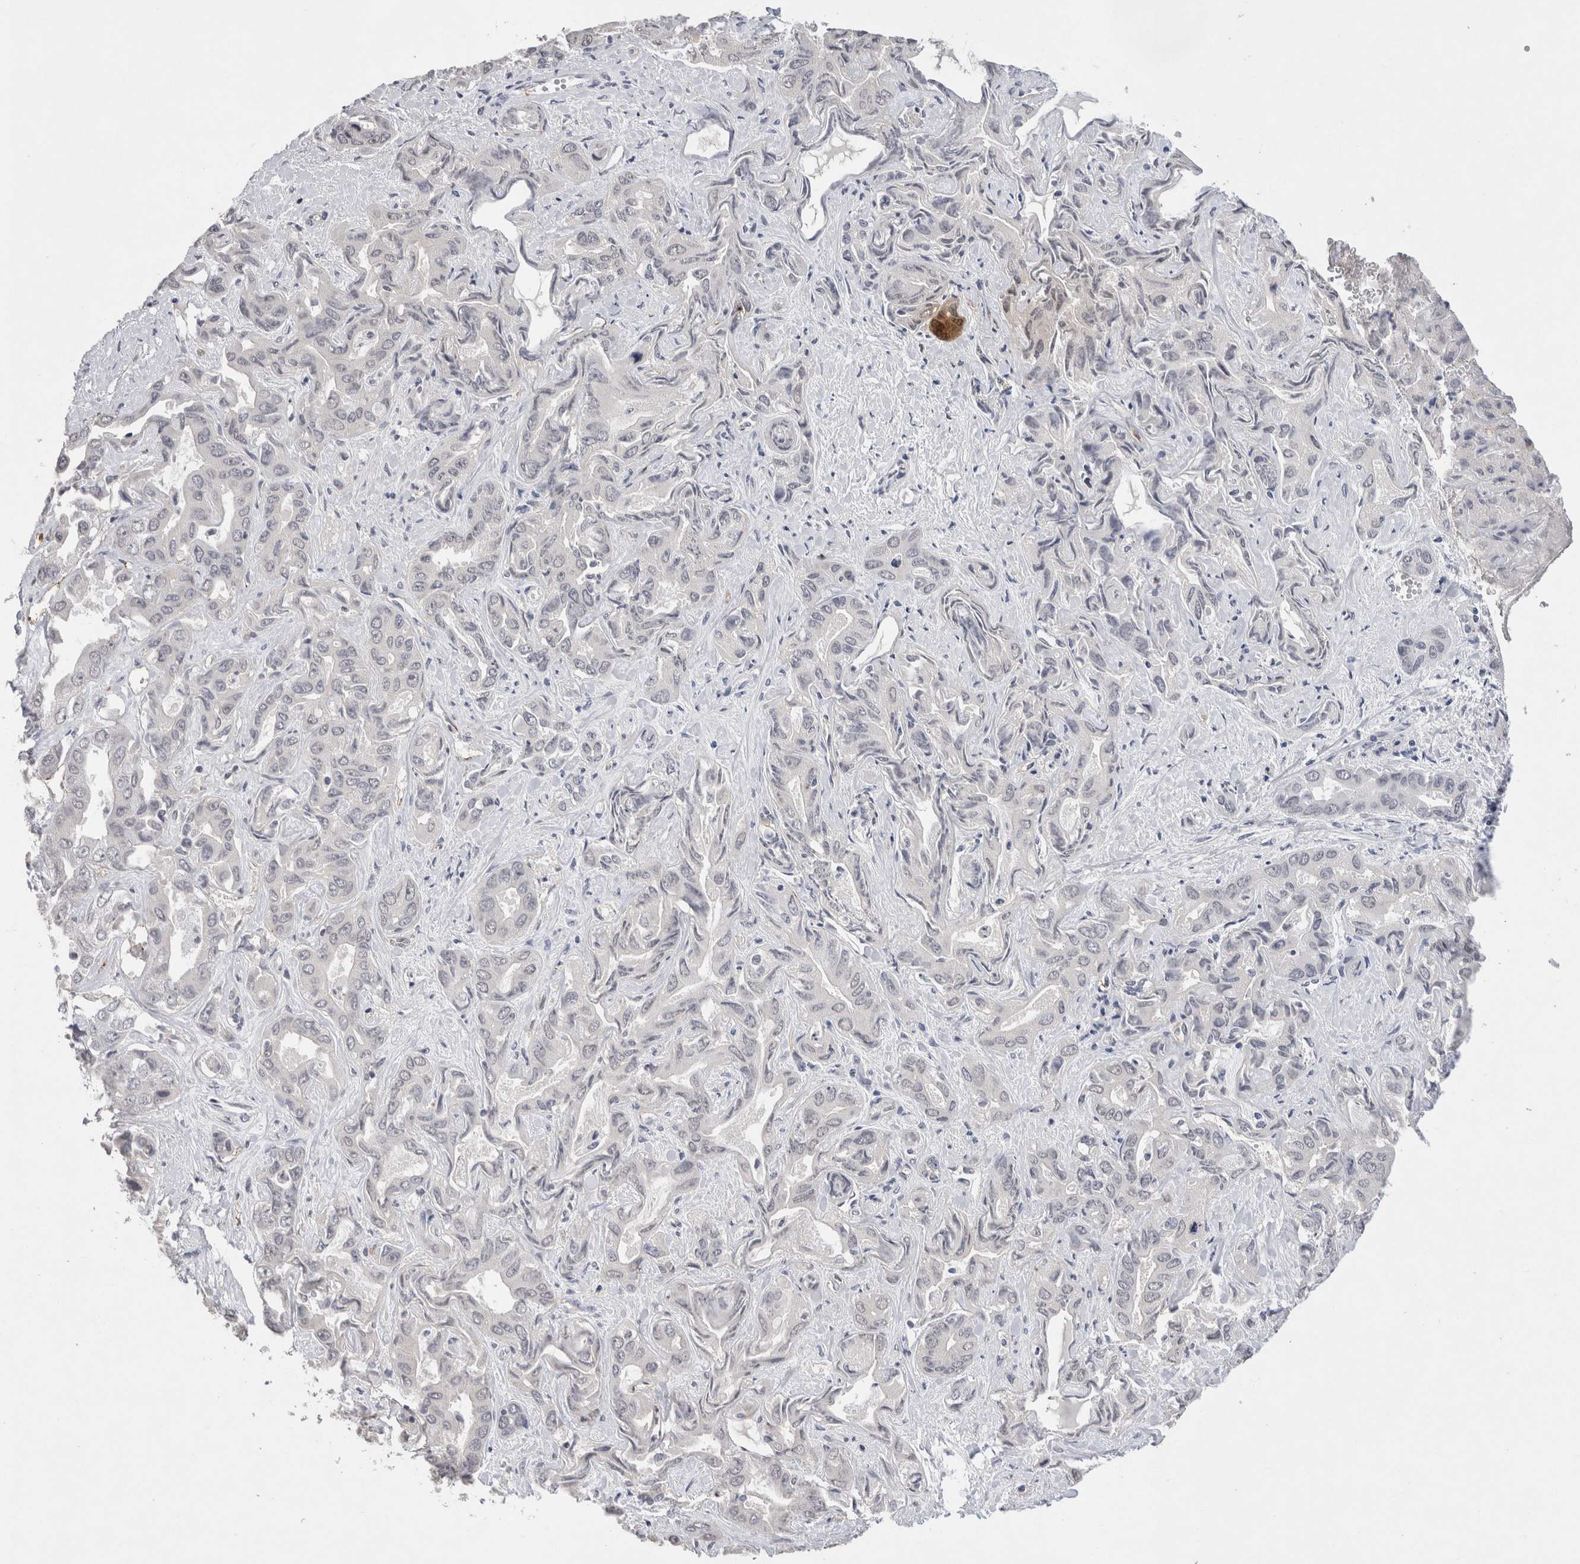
{"staining": {"intensity": "negative", "quantity": "none", "location": "none"}, "tissue": "liver cancer", "cell_type": "Tumor cells", "image_type": "cancer", "snomed": [{"axis": "morphology", "description": "Cholangiocarcinoma"}, {"axis": "topography", "description": "Liver"}], "caption": "DAB (3,3'-diaminobenzidine) immunohistochemical staining of liver cancer (cholangiocarcinoma) demonstrates no significant staining in tumor cells. (DAB (3,3'-diaminobenzidine) immunohistochemistry (IHC) with hematoxylin counter stain).", "gene": "CDH13", "patient": {"sex": "female", "age": 52}}